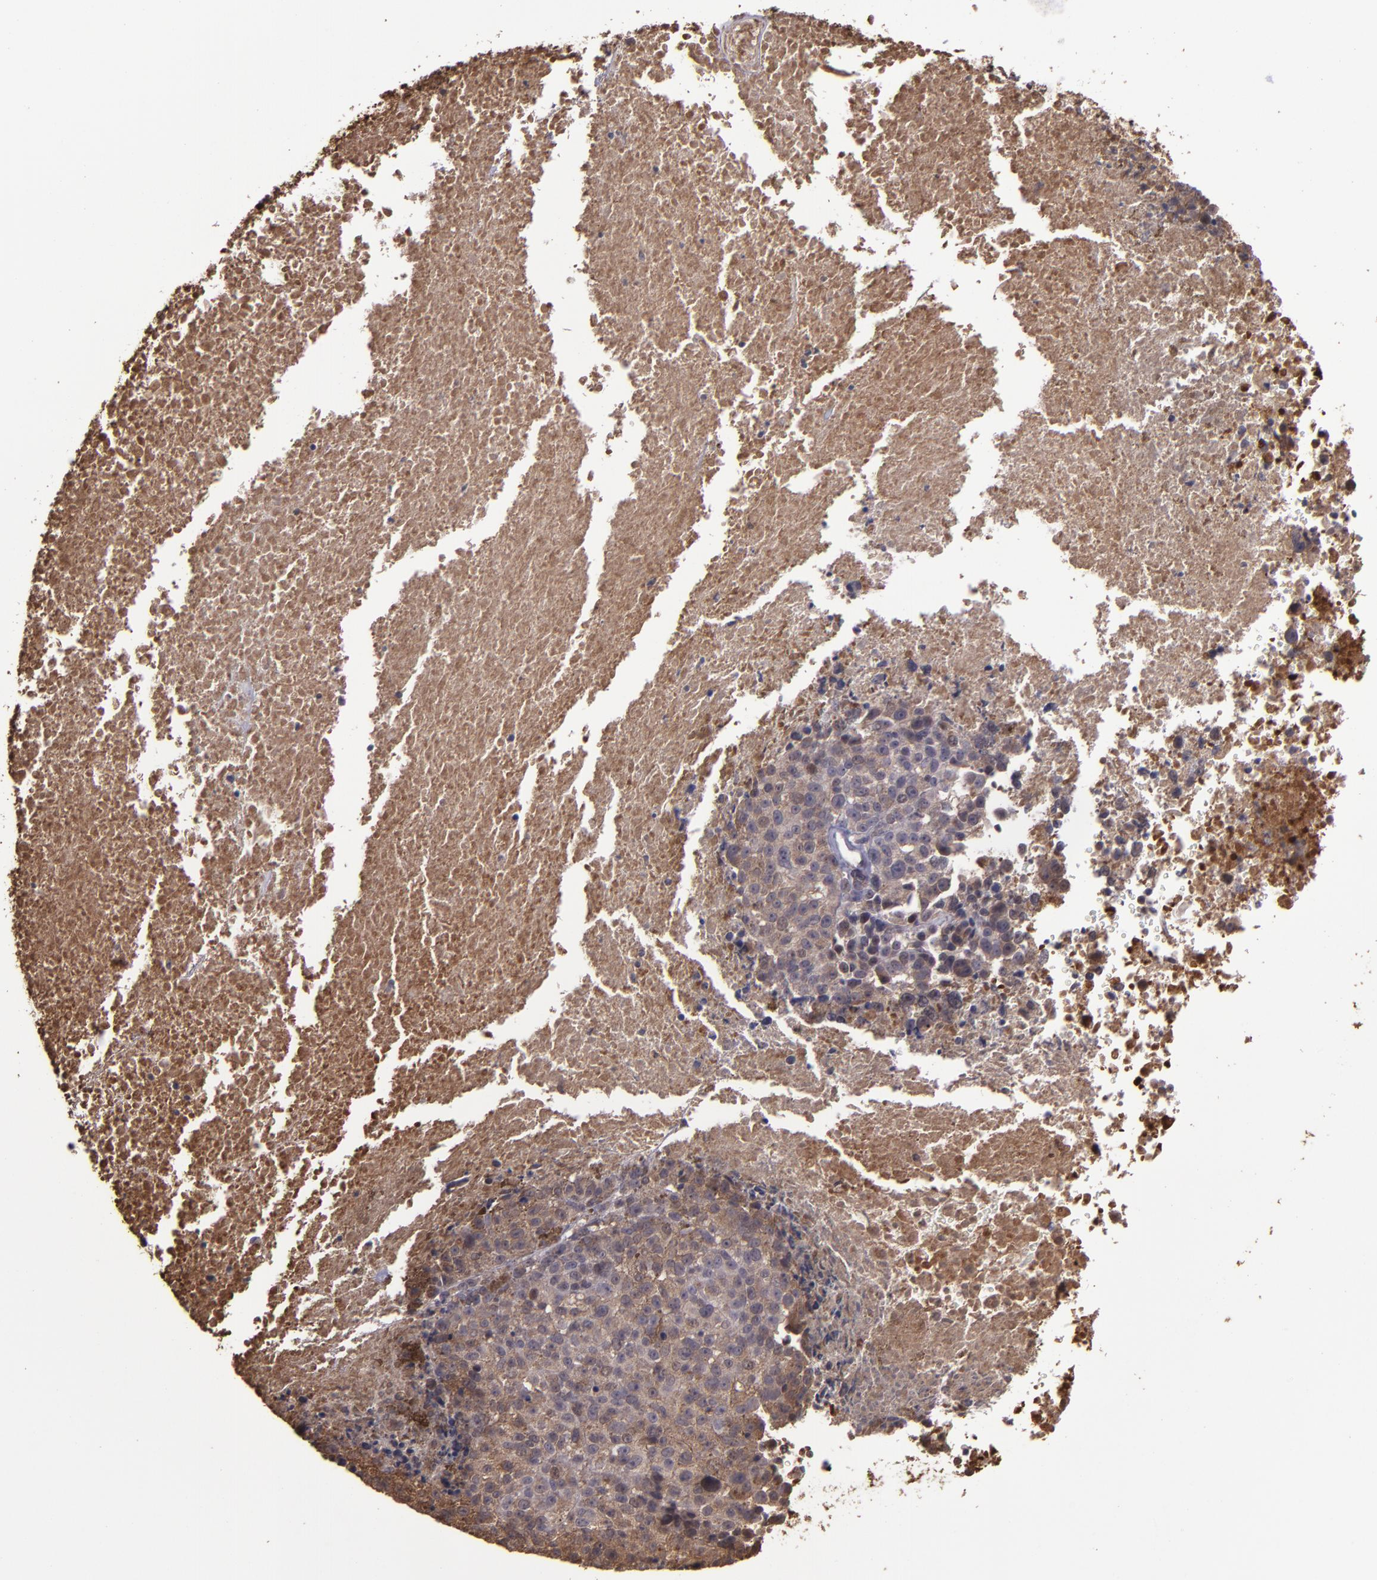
{"staining": {"intensity": "moderate", "quantity": ">75%", "location": "cytoplasmic/membranous"}, "tissue": "melanoma", "cell_type": "Tumor cells", "image_type": "cancer", "snomed": [{"axis": "morphology", "description": "Malignant melanoma, Metastatic site"}, {"axis": "topography", "description": "Cerebral cortex"}], "caption": "Moderate cytoplasmic/membranous expression for a protein is identified in approximately >75% of tumor cells of malignant melanoma (metastatic site) using IHC.", "gene": "SERPINF2", "patient": {"sex": "female", "age": 52}}